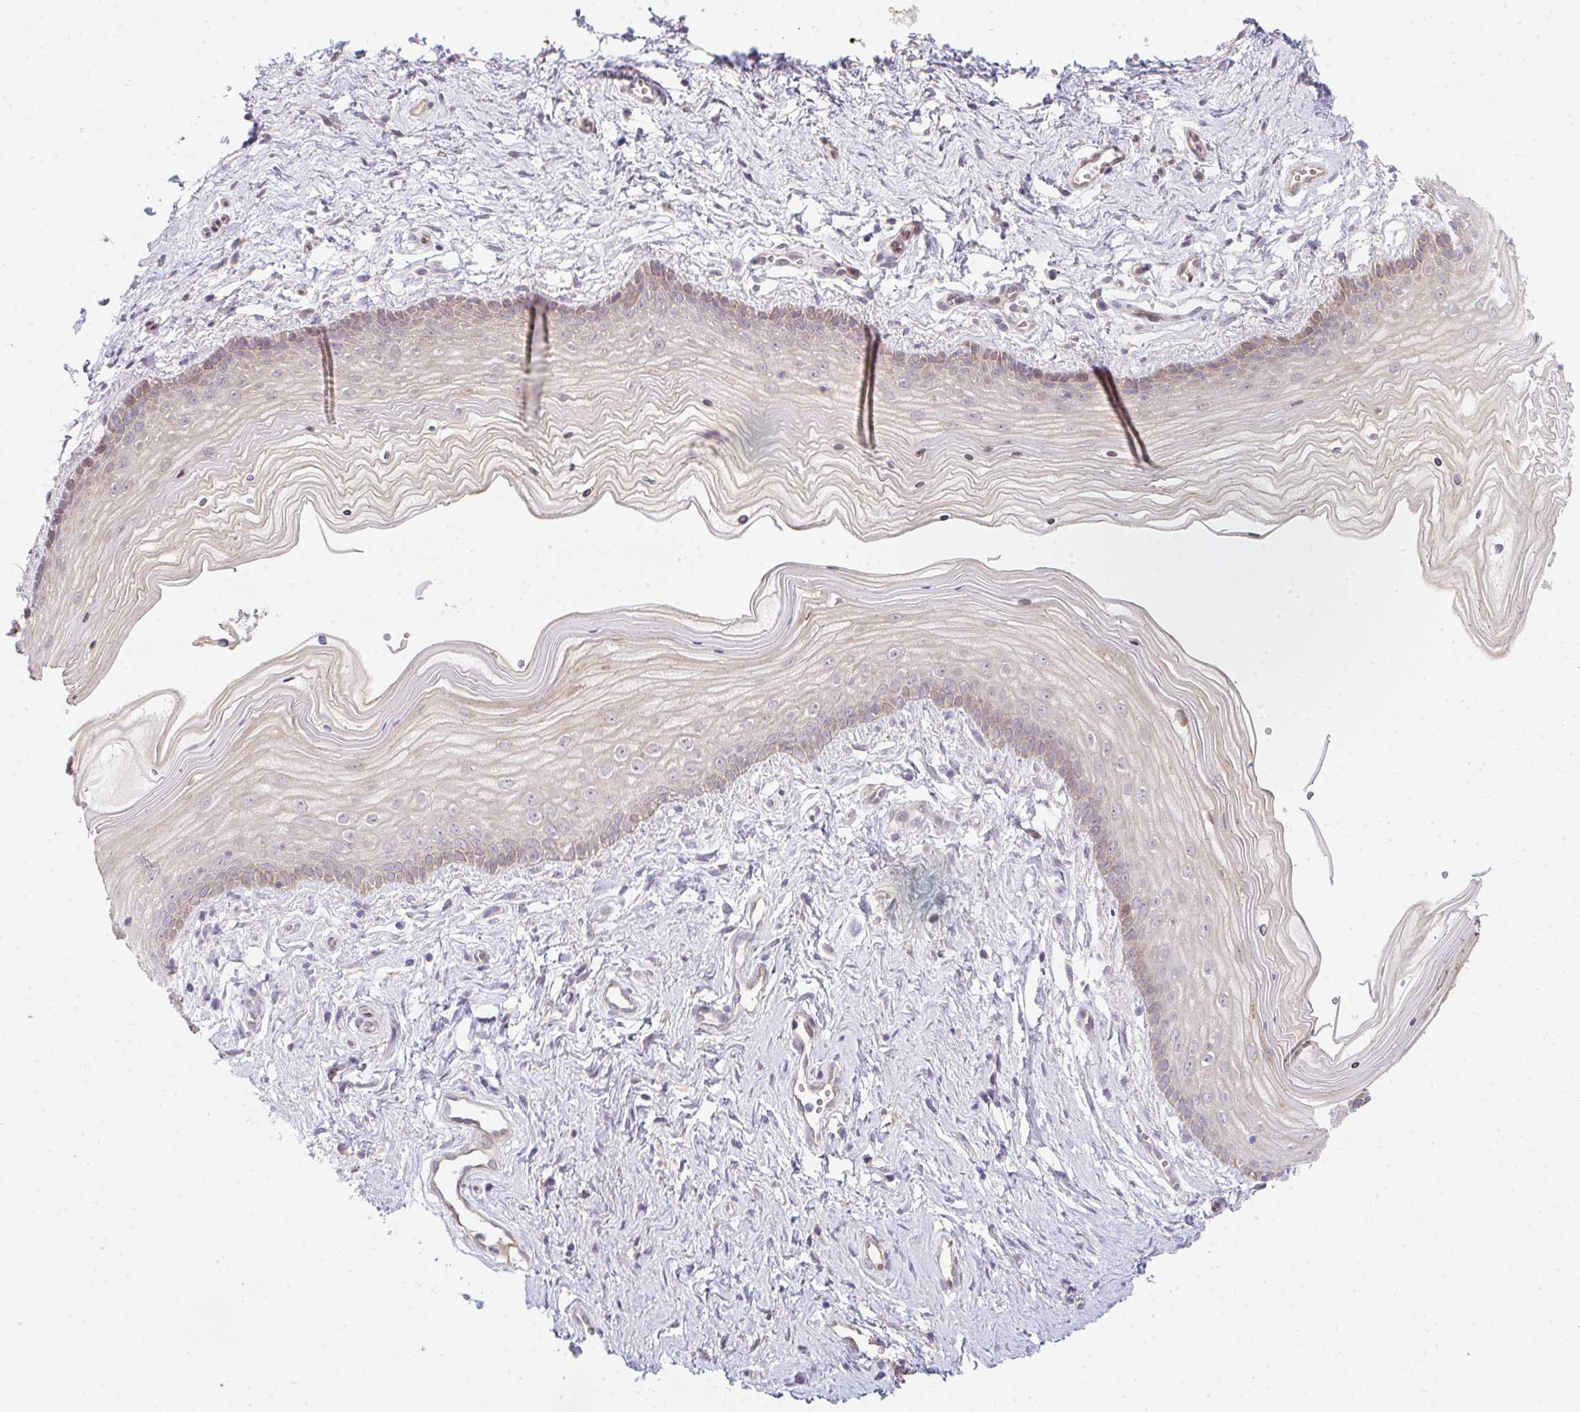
{"staining": {"intensity": "weak", "quantity": "25%-75%", "location": "cytoplasmic/membranous"}, "tissue": "vagina", "cell_type": "Squamous epithelial cells", "image_type": "normal", "snomed": [{"axis": "morphology", "description": "Normal tissue, NOS"}, {"axis": "topography", "description": "Vagina"}], "caption": "IHC image of normal vagina stained for a protein (brown), which shows low levels of weak cytoplasmic/membranous positivity in approximately 25%-75% of squamous epithelial cells.", "gene": "TNFRSF10A", "patient": {"sex": "female", "age": 38}}